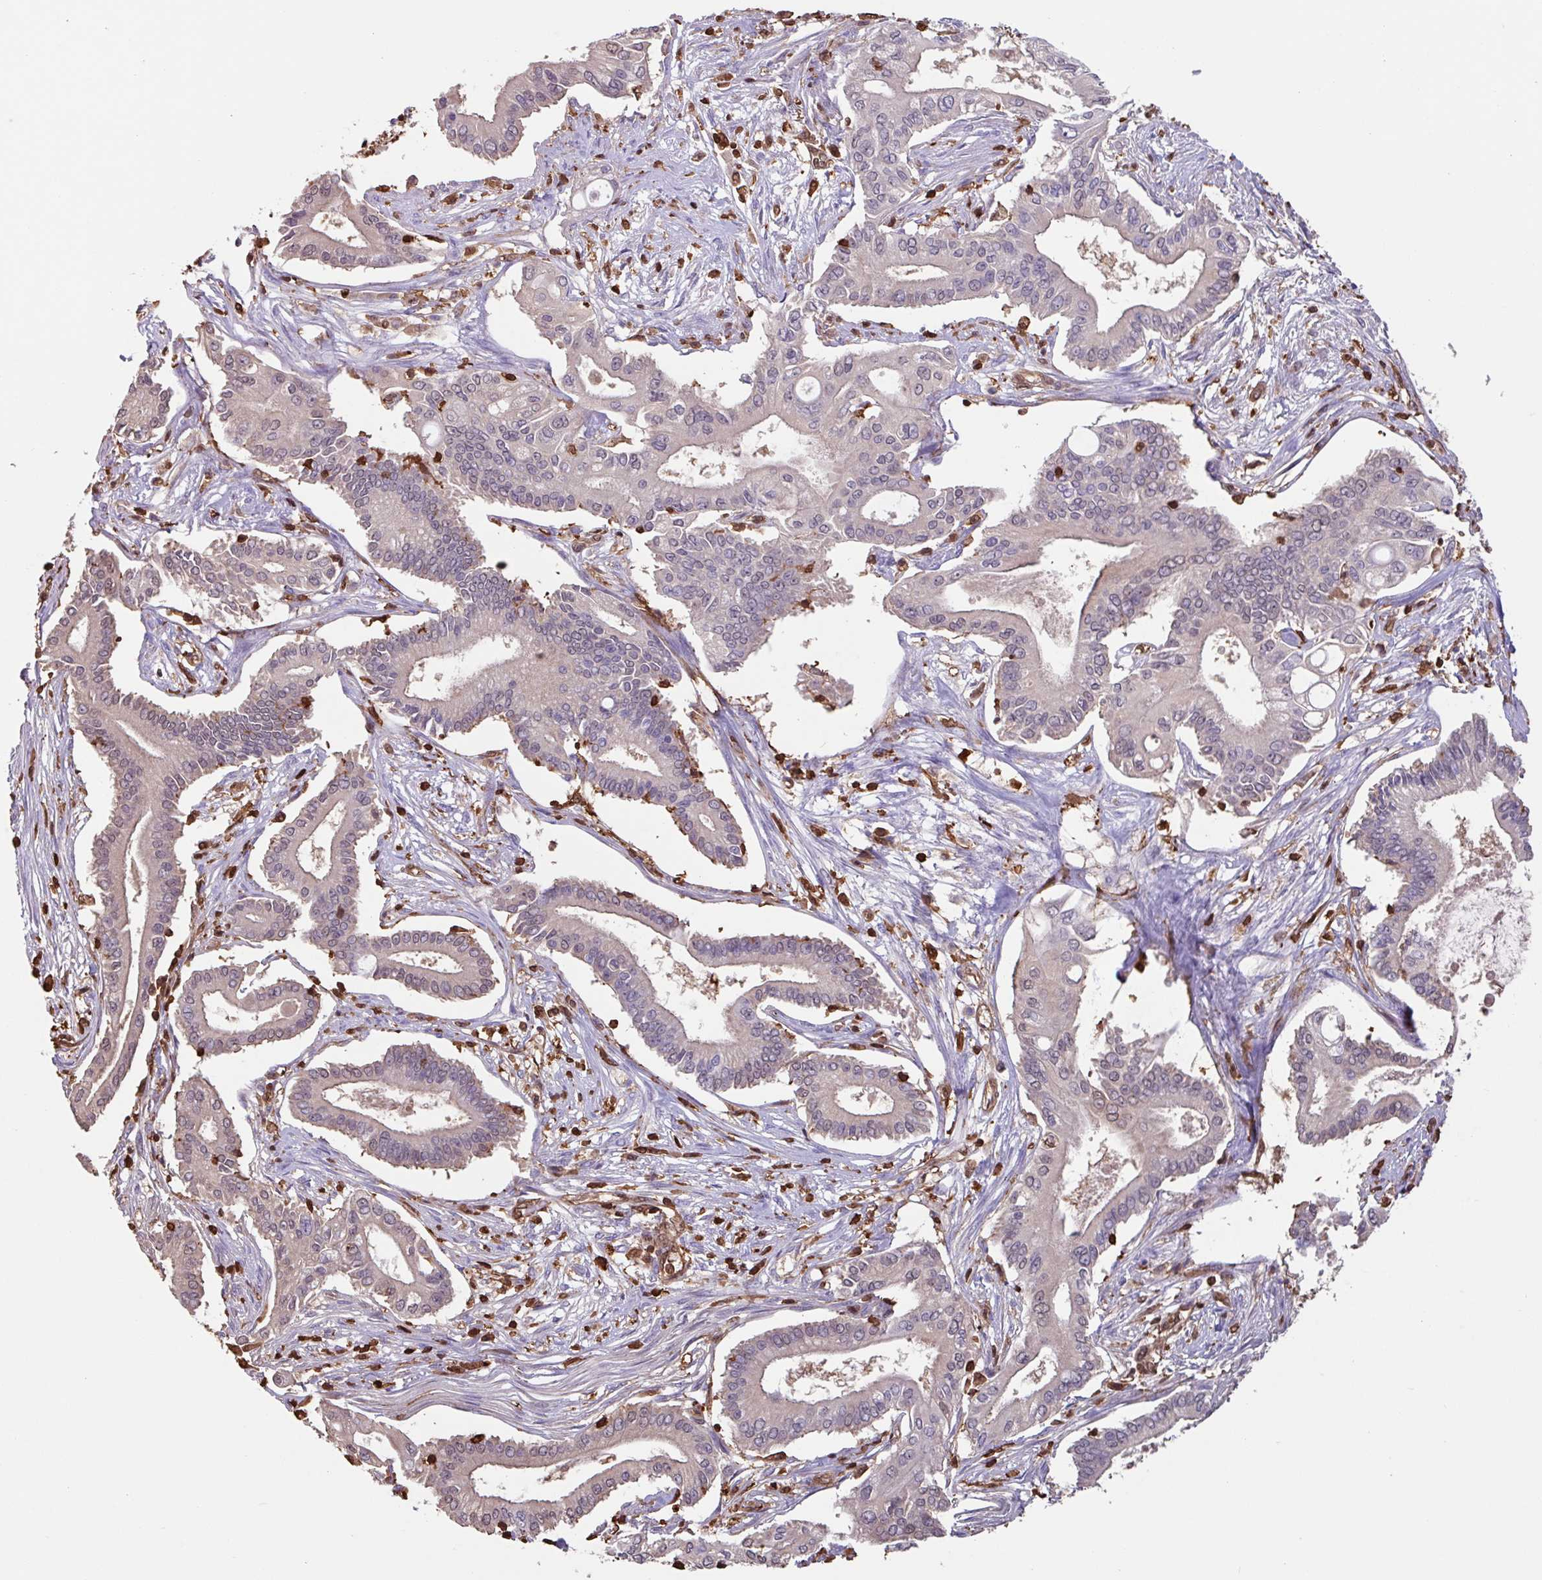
{"staining": {"intensity": "weak", "quantity": "<25%", "location": "cytoplasmic/membranous,nuclear"}, "tissue": "pancreatic cancer", "cell_type": "Tumor cells", "image_type": "cancer", "snomed": [{"axis": "morphology", "description": "Adenocarcinoma, NOS"}, {"axis": "topography", "description": "Pancreas"}], "caption": "The micrograph shows no significant positivity in tumor cells of pancreatic cancer (adenocarcinoma). (IHC, brightfield microscopy, high magnification).", "gene": "ARHGDIB", "patient": {"sex": "female", "age": 68}}